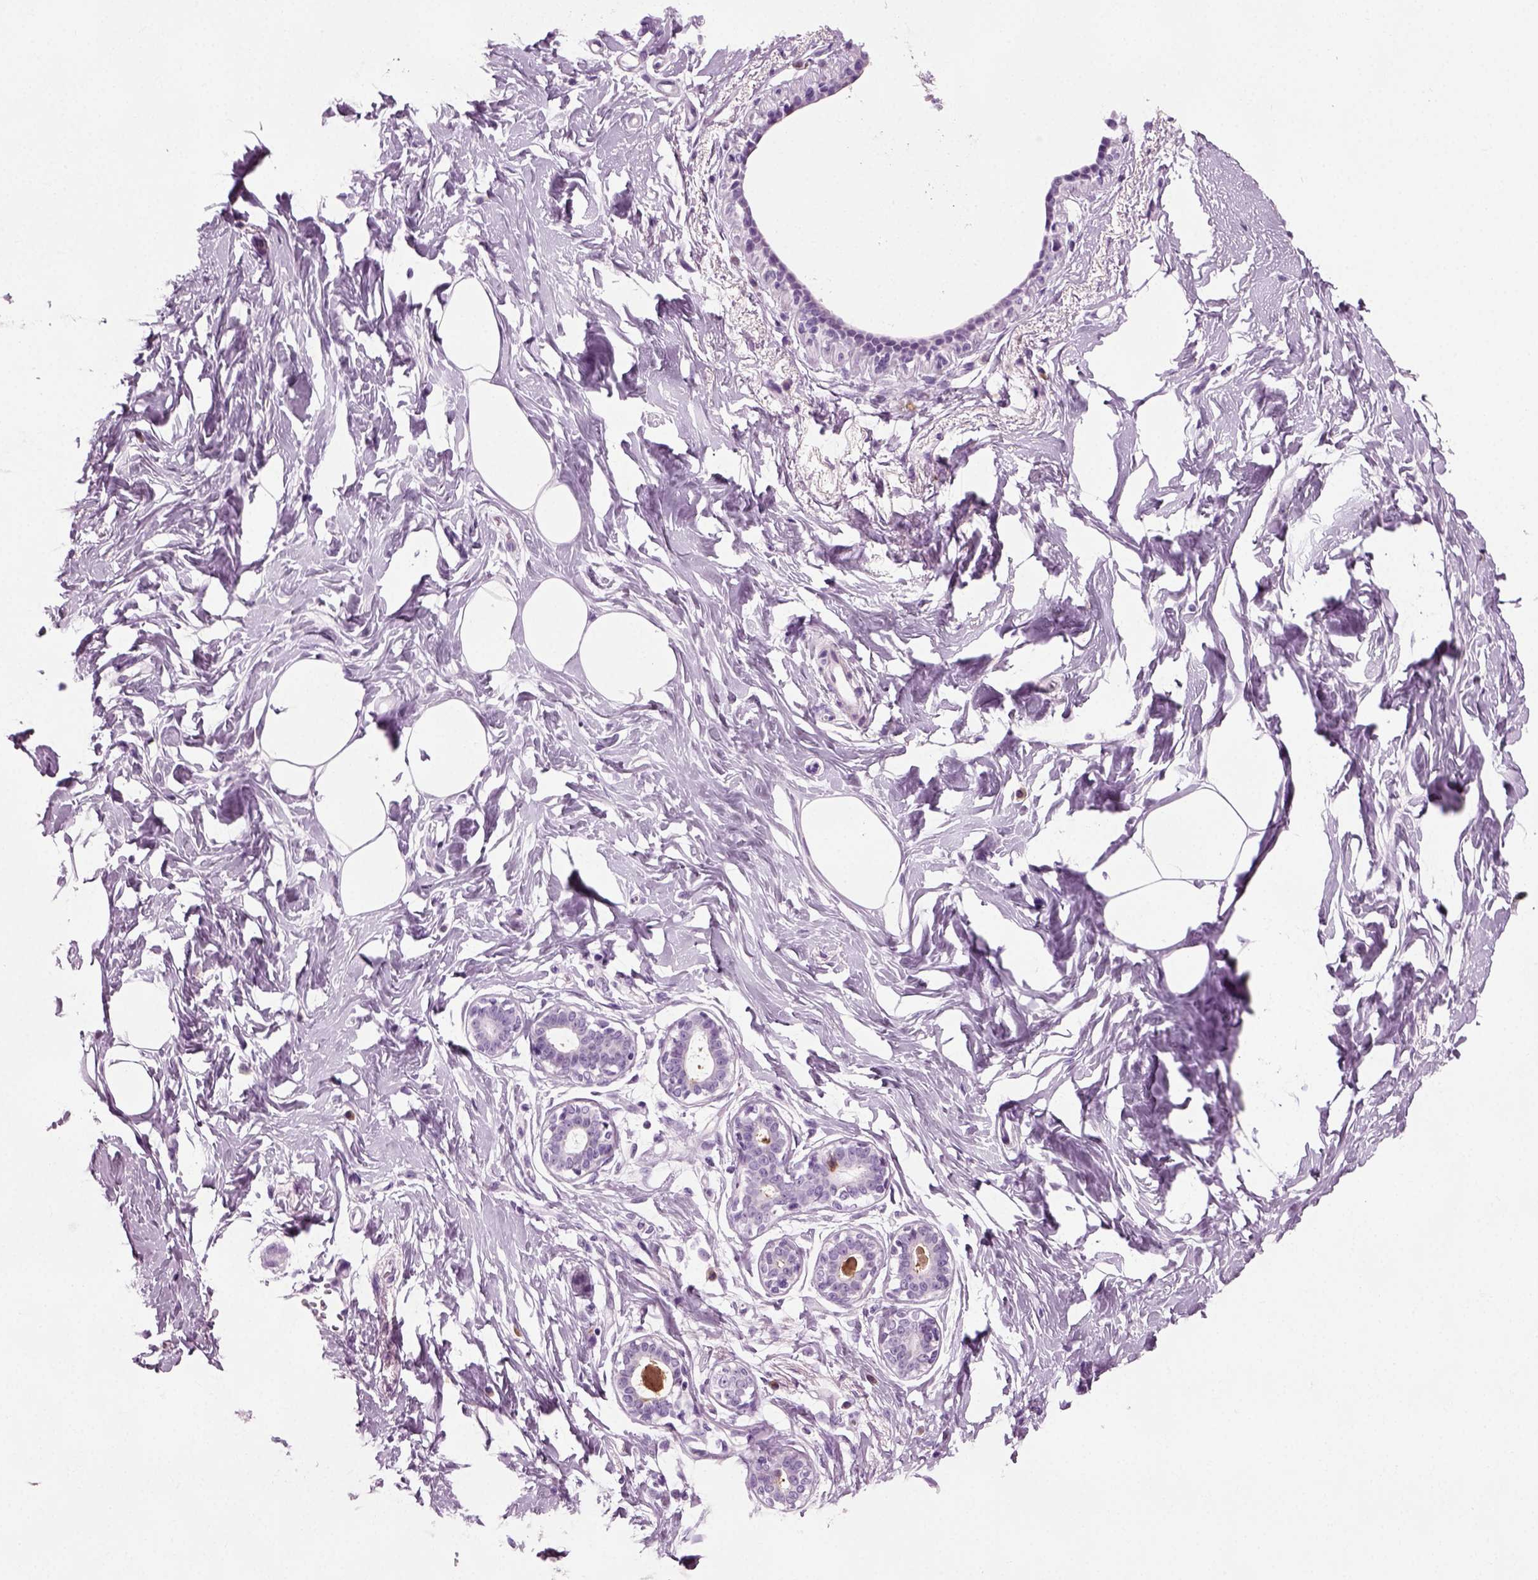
{"staining": {"intensity": "negative", "quantity": "none", "location": "none"}, "tissue": "breast", "cell_type": "Adipocytes", "image_type": "normal", "snomed": [{"axis": "morphology", "description": "Normal tissue, NOS"}, {"axis": "morphology", "description": "Lobular carcinoma, in situ"}, {"axis": "topography", "description": "Breast"}], "caption": "Immunohistochemistry (IHC) histopathology image of benign breast: breast stained with DAB exhibits no significant protein expression in adipocytes.", "gene": "PRLH", "patient": {"sex": "female", "age": 35}}